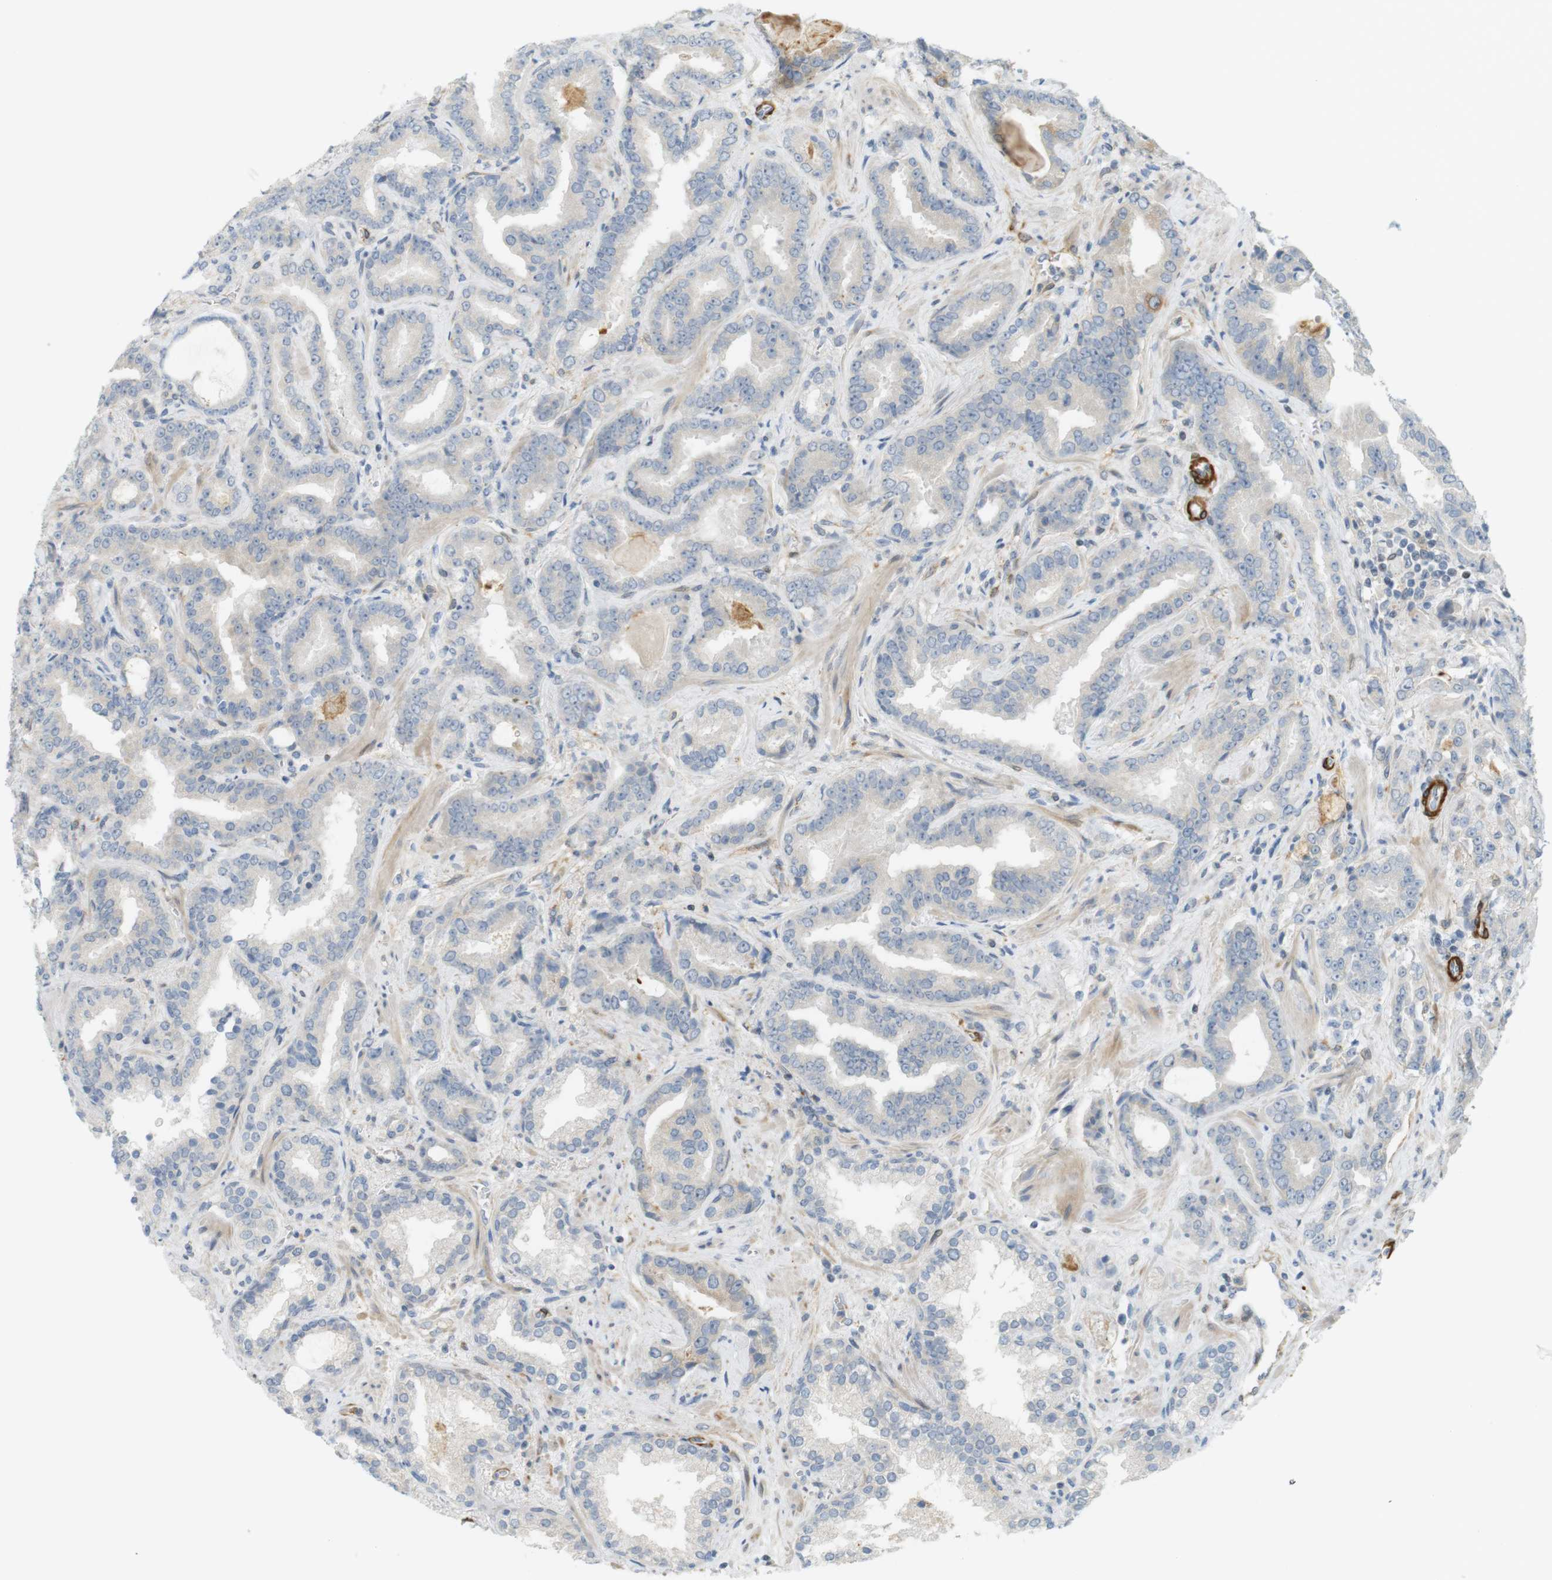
{"staining": {"intensity": "weak", "quantity": "<25%", "location": "cytoplasmic/membranous"}, "tissue": "prostate cancer", "cell_type": "Tumor cells", "image_type": "cancer", "snomed": [{"axis": "morphology", "description": "Adenocarcinoma, Low grade"}, {"axis": "topography", "description": "Prostate"}], "caption": "This is a image of immunohistochemistry (IHC) staining of prostate cancer, which shows no expression in tumor cells.", "gene": "PDE3A", "patient": {"sex": "male", "age": 60}}